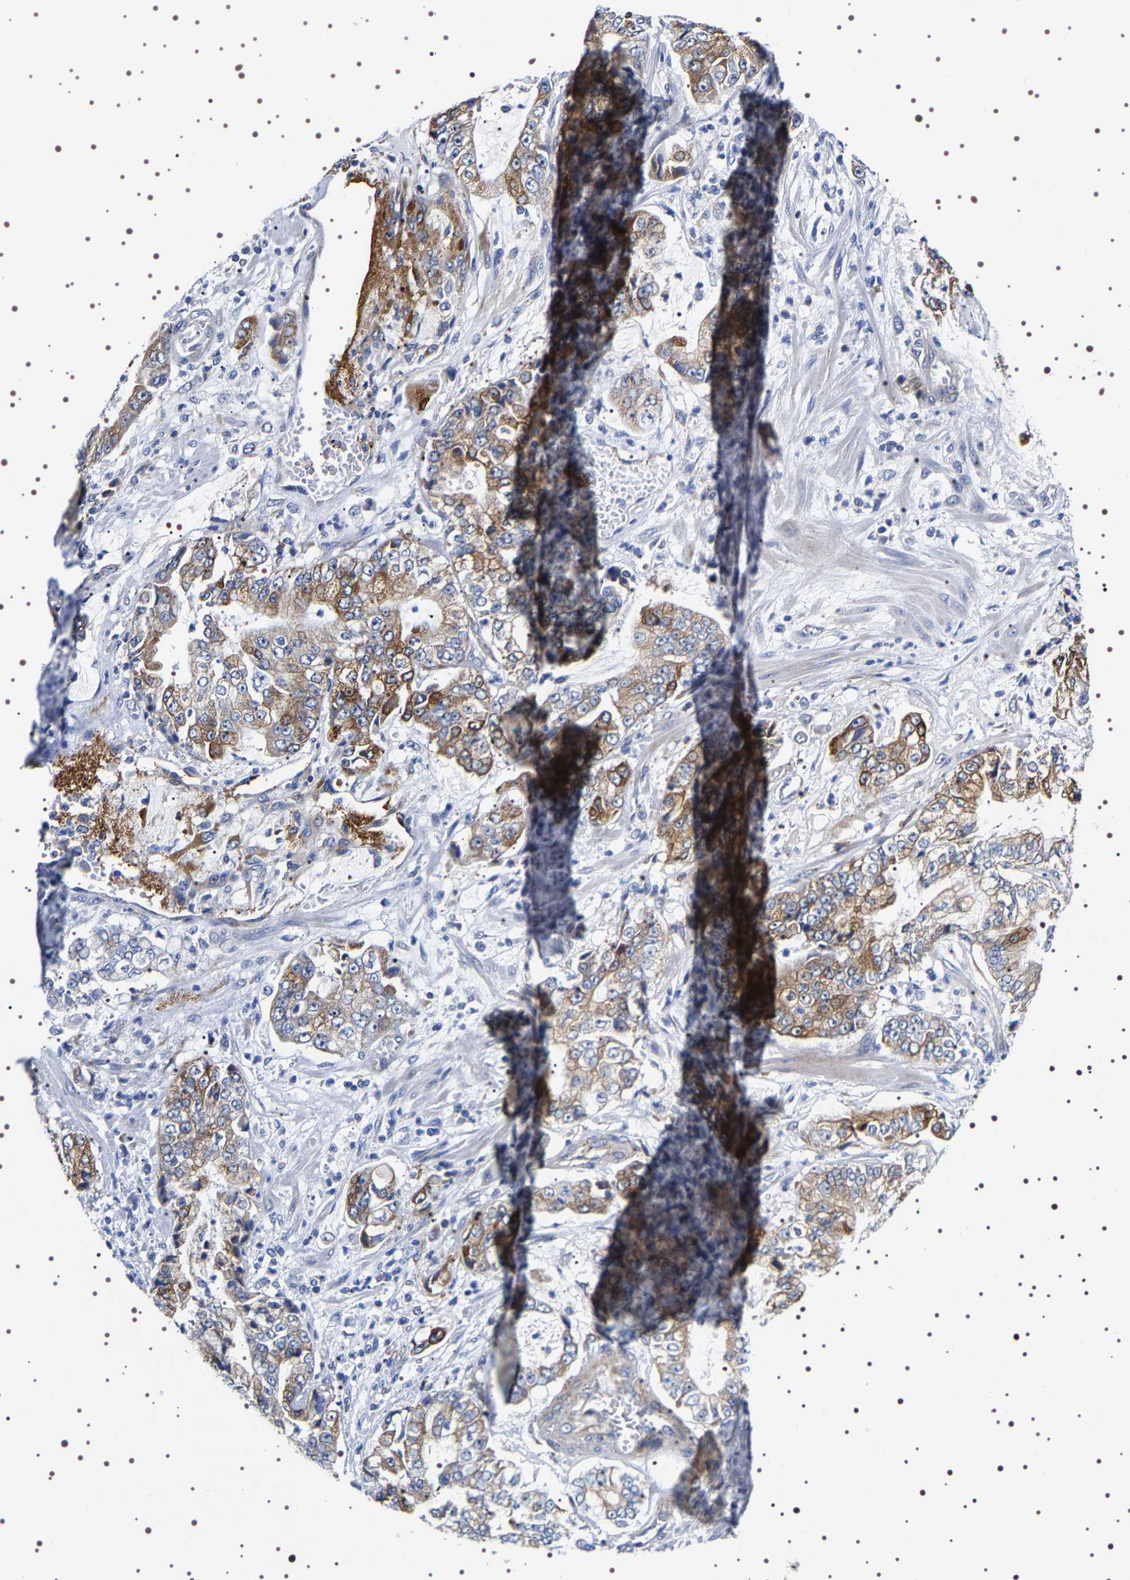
{"staining": {"intensity": "moderate", "quantity": ">75%", "location": "cytoplasmic/membranous"}, "tissue": "stomach cancer", "cell_type": "Tumor cells", "image_type": "cancer", "snomed": [{"axis": "morphology", "description": "Adenocarcinoma, NOS"}, {"axis": "topography", "description": "Stomach"}], "caption": "Immunohistochemistry (IHC) histopathology image of neoplastic tissue: stomach adenocarcinoma stained using immunohistochemistry (IHC) exhibits medium levels of moderate protein expression localized specifically in the cytoplasmic/membranous of tumor cells, appearing as a cytoplasmic/membranous brown color.", "gene": "SQLE", "patient": {"sex": "male", "age": 76}}